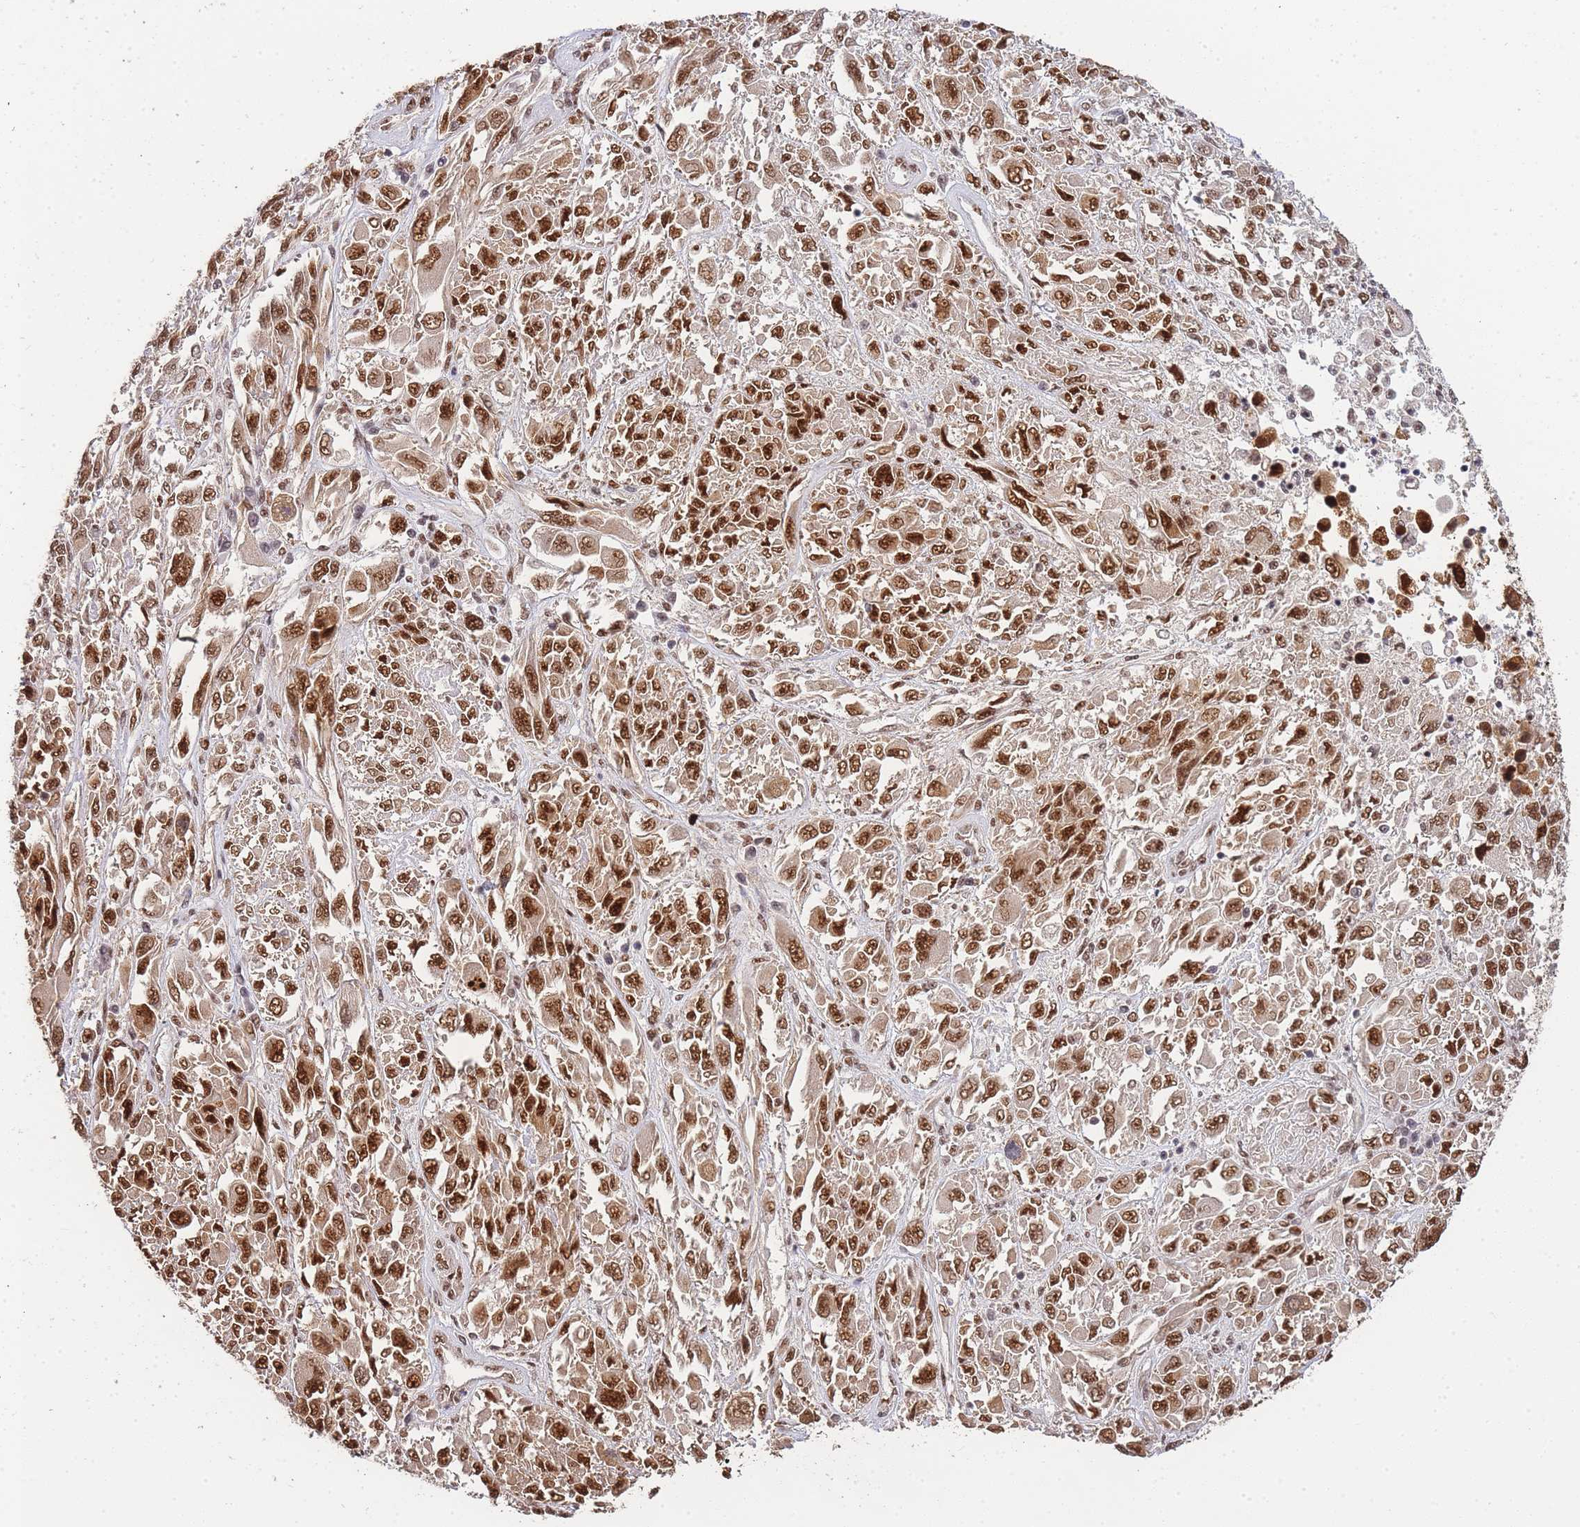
{"staining": {"intensity": "strong", "quantity": ">75%", "location": "nuclear"}, "tissue": "melanoma", "cell_type": "Tumor cells", "image_type": "cancer", "snomed": [{"axis": "morphology", "description": "Malignant melanoma, NOS"}, {"axis": "topography", "description": "Skin"}], "caption": "Human malignant melanoma stained with a protein marker shows strong staining in tumor cells.", "gene": "PRKDC", "patient": {"sex": "female", "age": 91}}